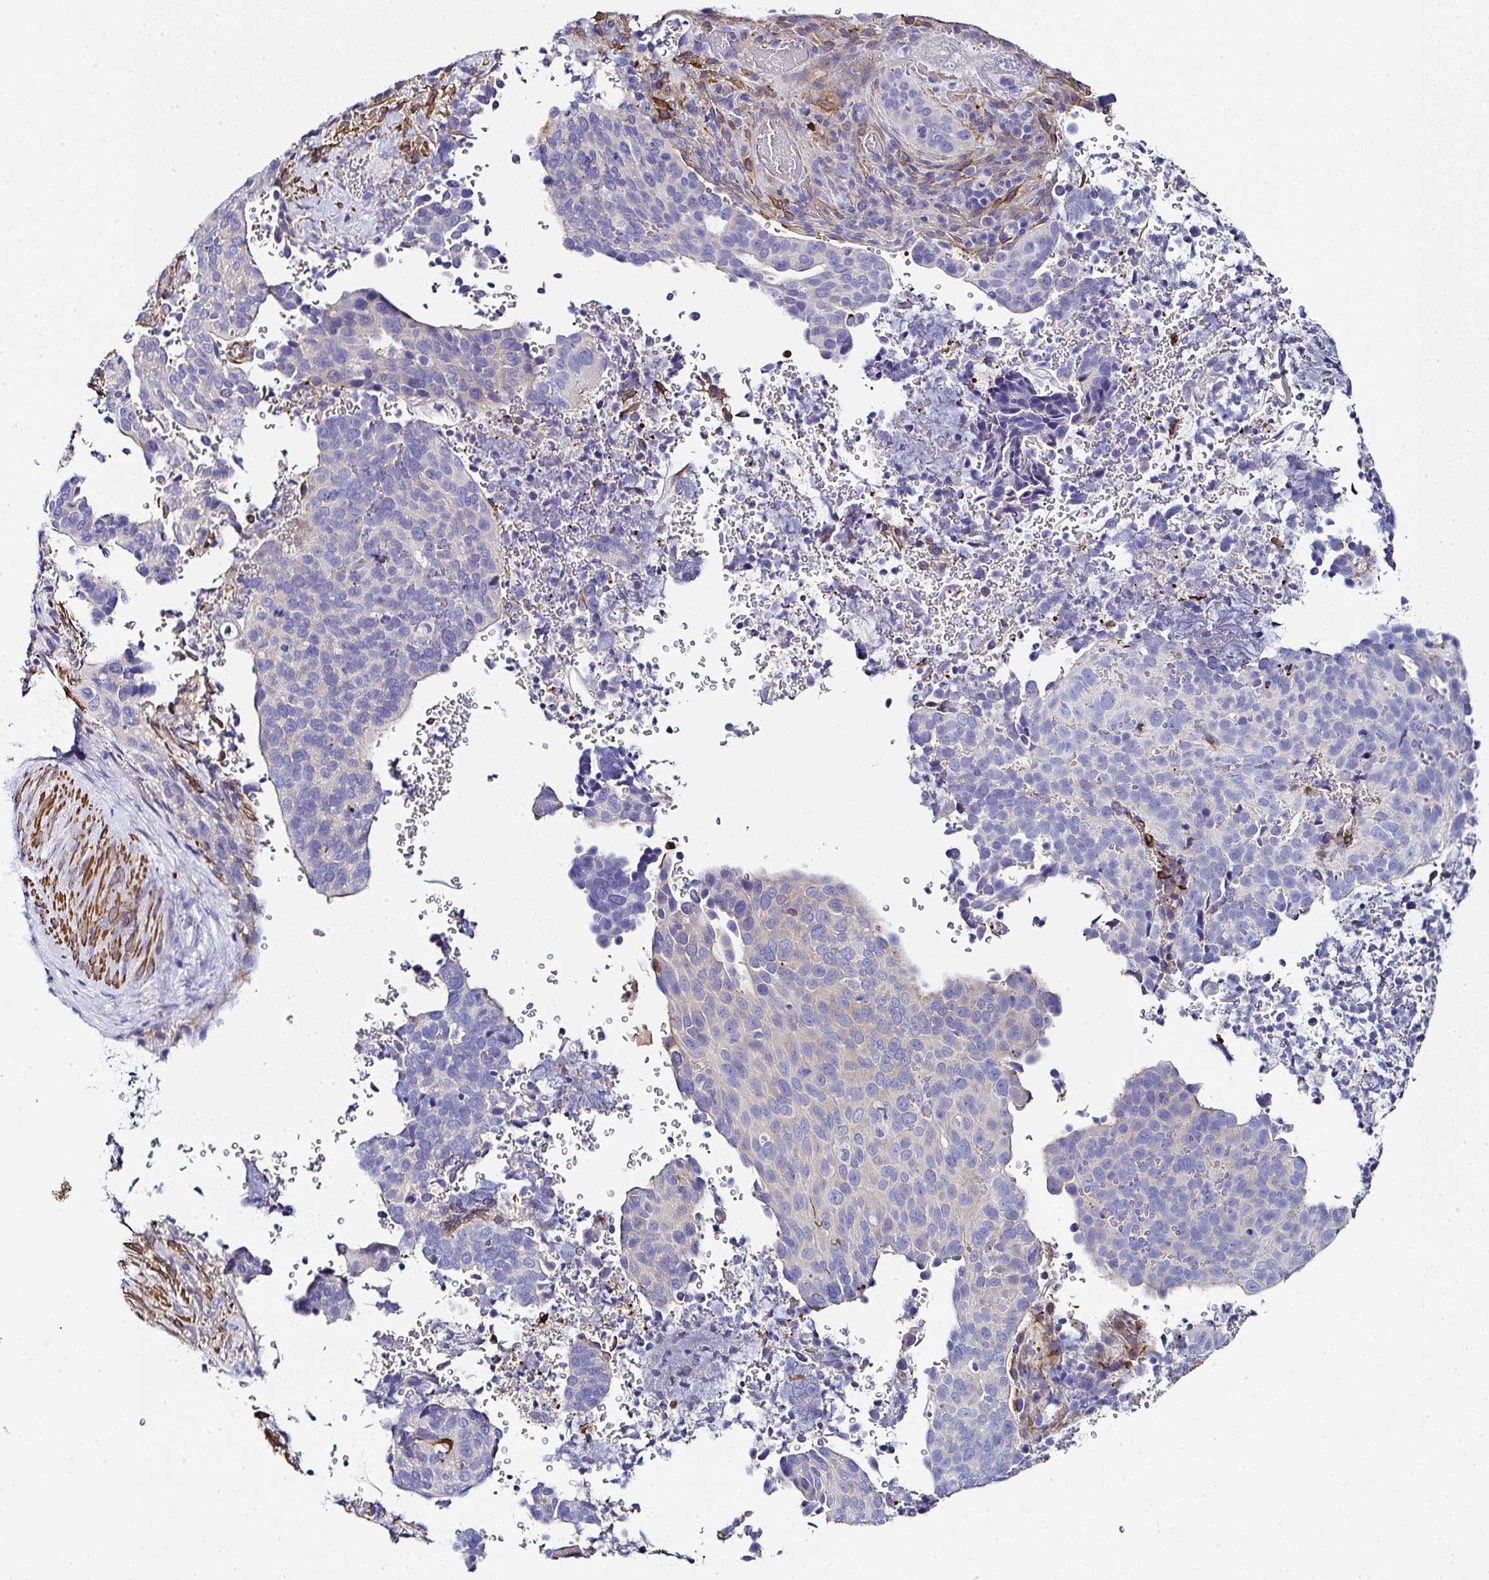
{"staining": {"intensity": "negative", "quantity": "none", "location": "none"}, "tissue": "cervical cancer", "cell_type": "Tumor cells", "image_type": "cancer", "snomed": [{"axis": "morphology", "description": "Squamous cell carcinoma, NOS"}, {"axis": "topography", "description": "Cervix"}], "caption": "Cervical cancer (squamous cell carcinoma) stained for a protein using immunohistochemistry (IHC) exhibits no positivity tumor cells.", "gene": "PPFIA4", "patient": {"sex": "female", "age": 38}}